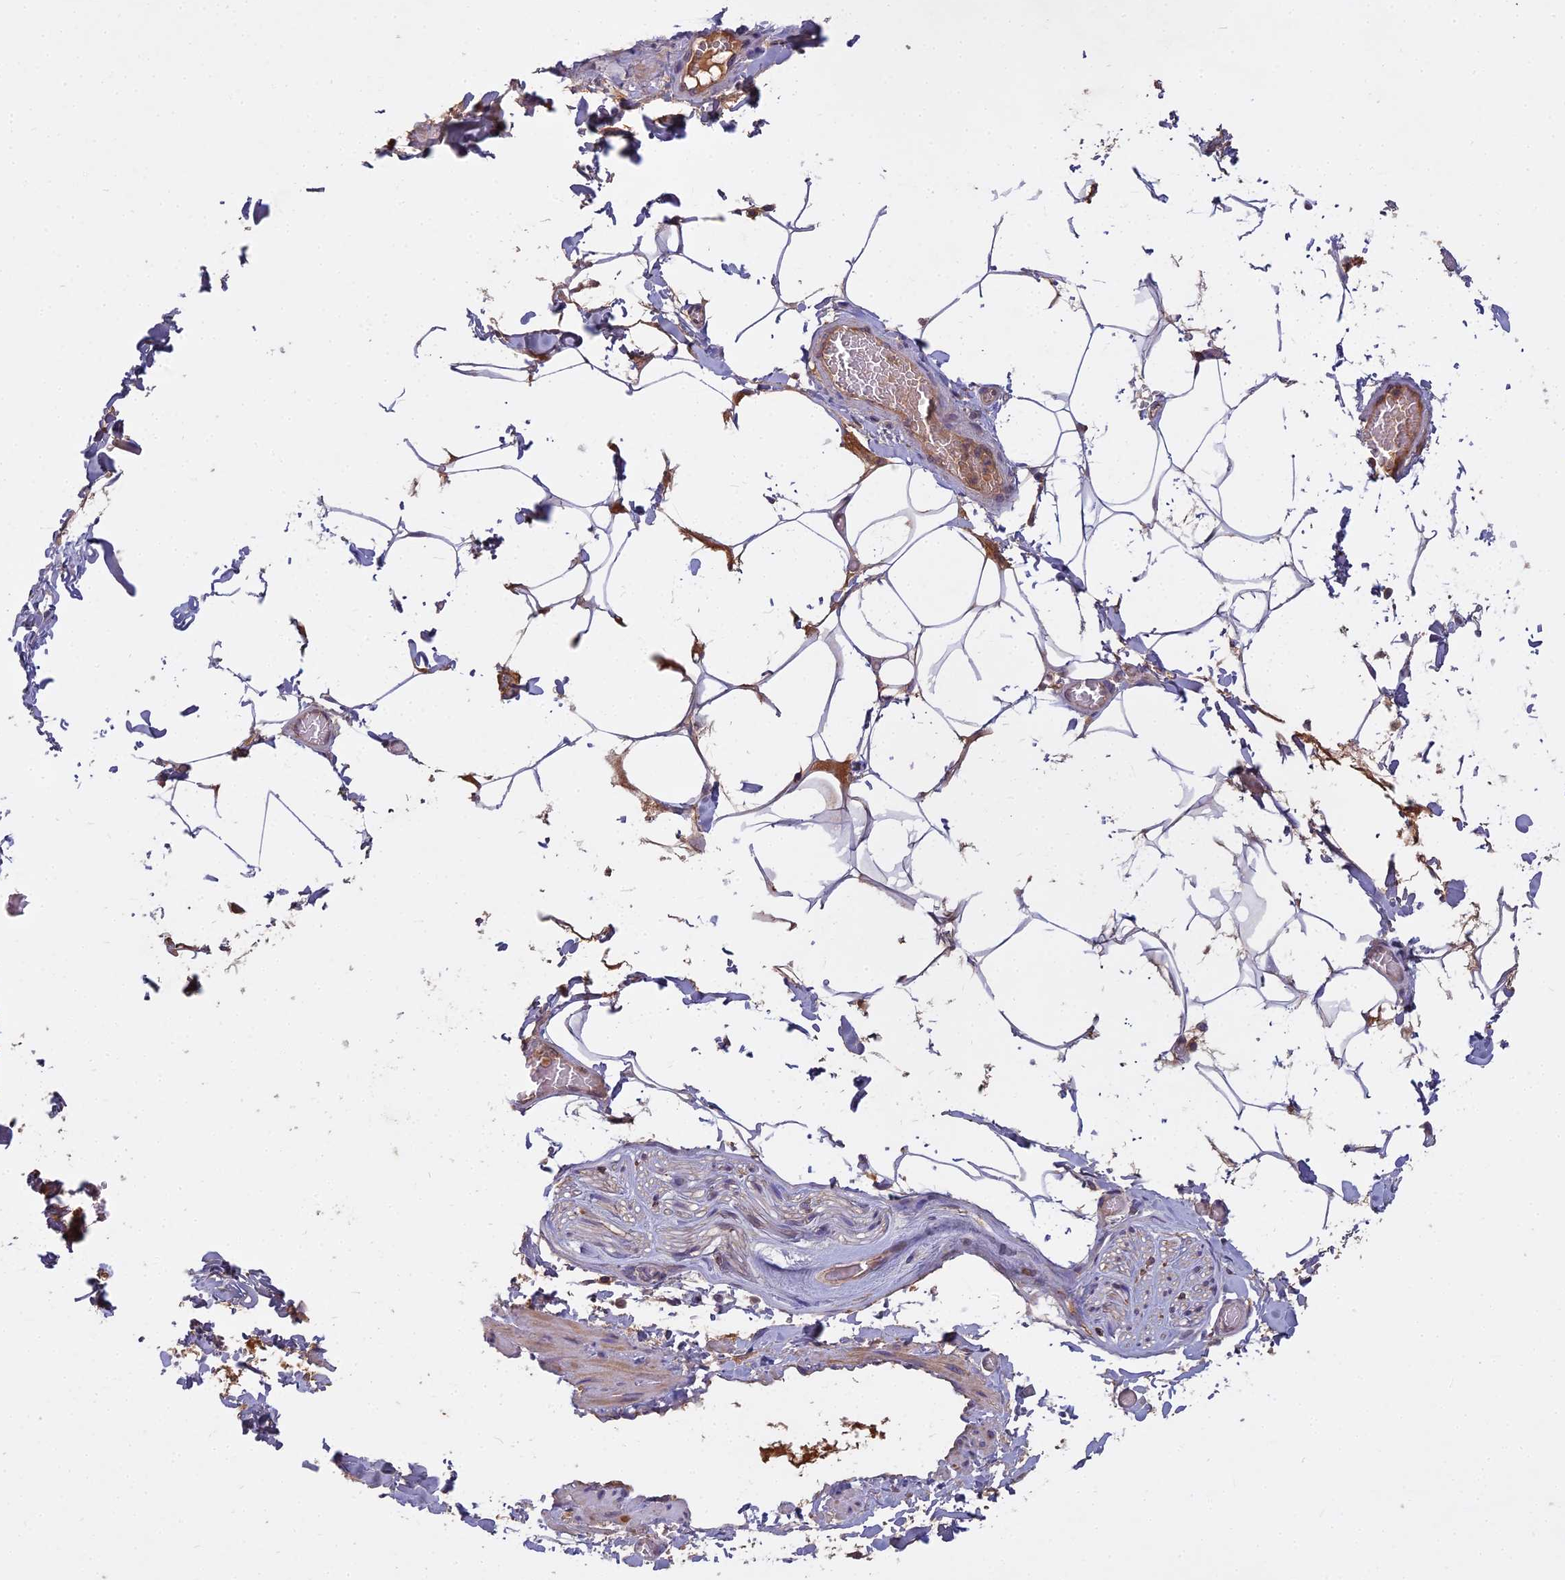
{"staining": {"intensity": "negative", "quantity": "none", "location": "none"}, "tissue": "adipose tissue", "cell_type": "Adipocytes", "image_type": "normal", "snomed": [{"axis": "morphology", "description": "Normal tissue, NOS"}, {"axis": "topography", "description": "Soft tissue"}, {"axis": "topography", "description": "Adipose tissue"}, {"axis": "topography", "description": "Vascular tissue"}, {"axis": "topography", "description": "Peripheral nerve tissue"}], "caption": "DAB (3,3'-diaminobenzidine) immunohistochemical staining of unremarkable human adipose tissue demonstrates no significant positivity in adipocytes. (IHC, brightfield microscopy, high magnification).", "gene": "CCDC167", "patient": {"sex": "male", "age": 46}}